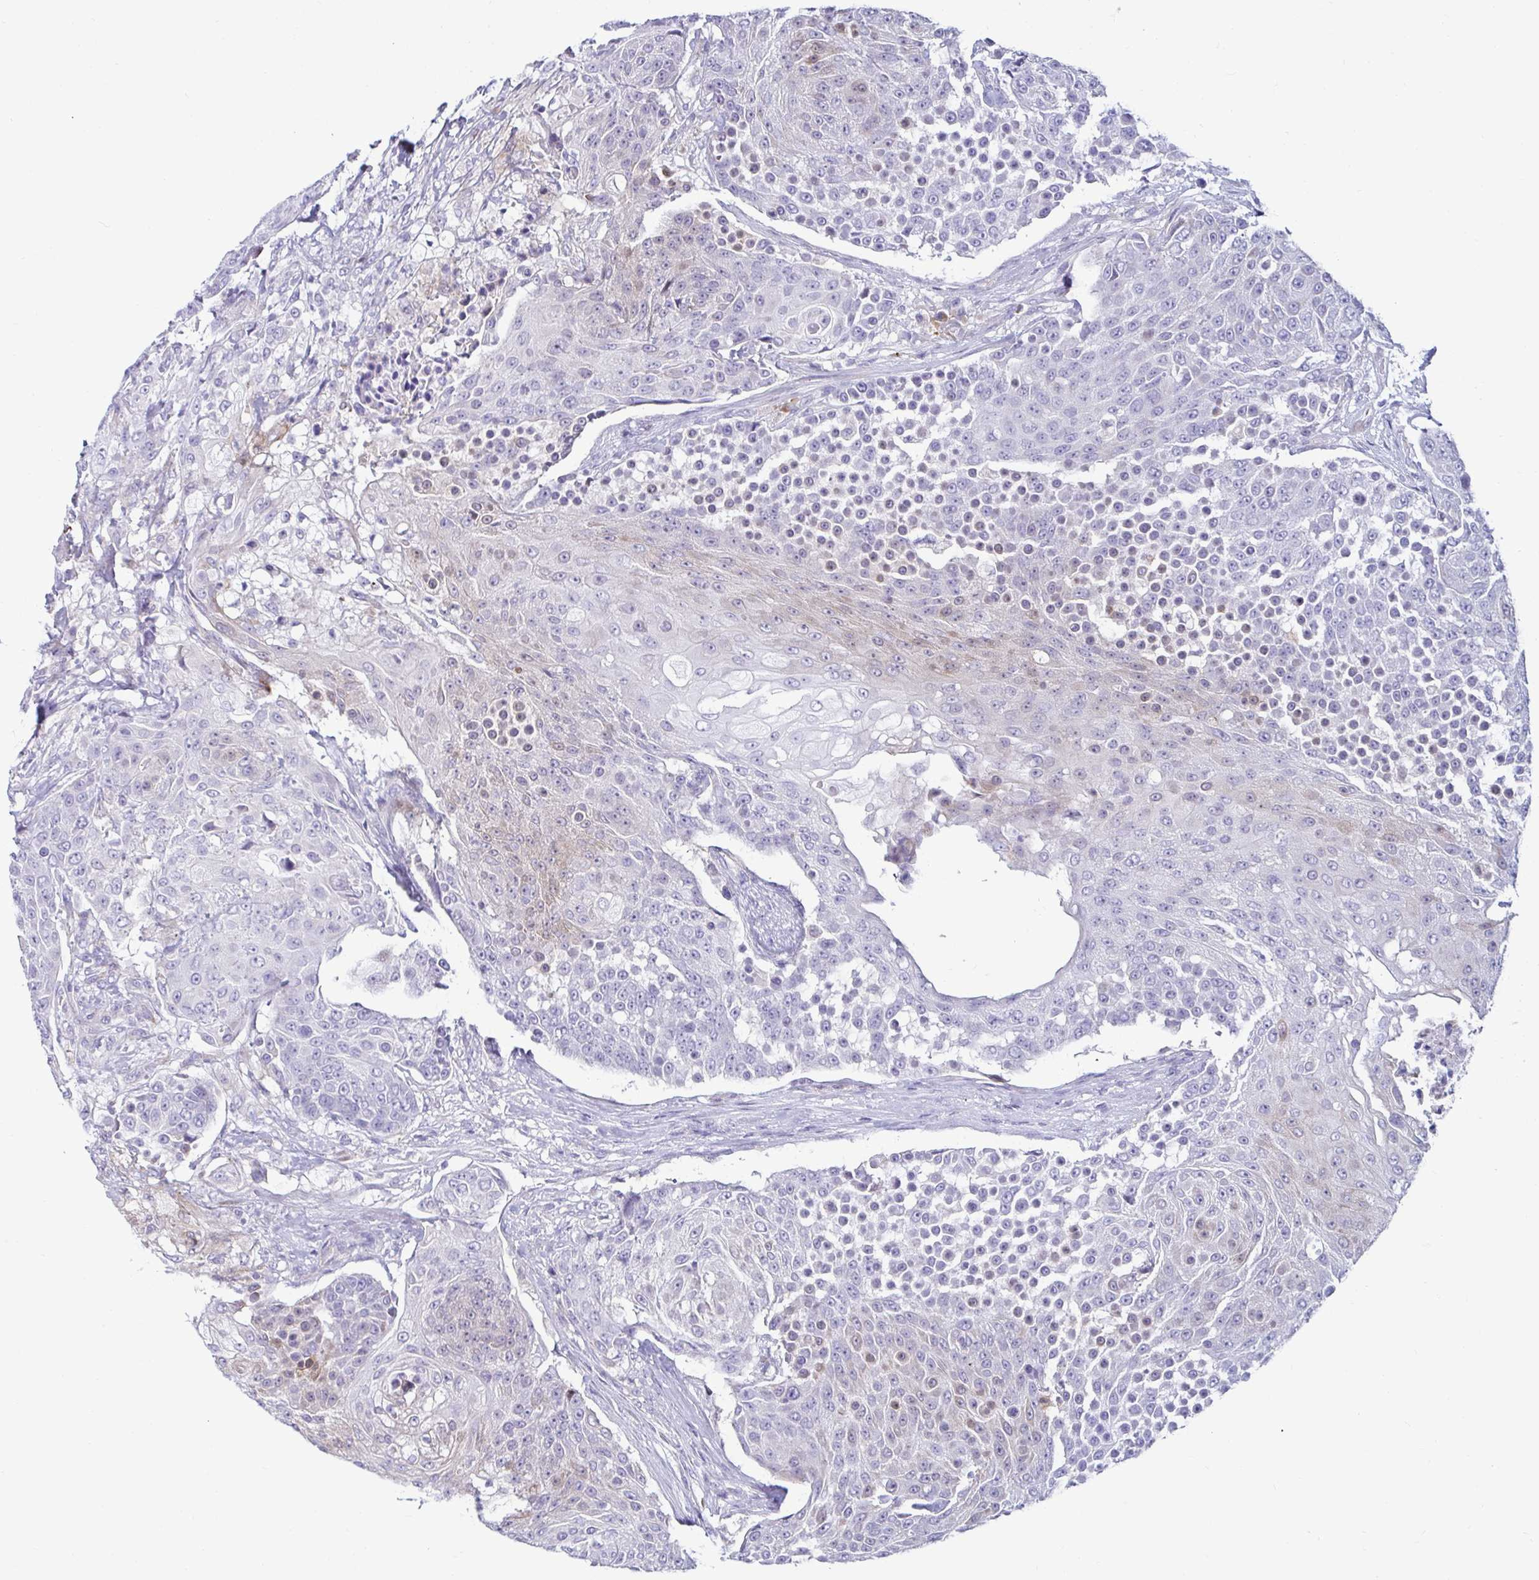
{"staining": {"intensity": "weak", "quantity": "<25%", "location": "cytoplasmic/membranous"}, "tissue": "urothelial cancer", "cell_type": "Tumor cells", "image_type": "cancer", "snomed": [{"axis": "morphology", "description": "Urothelial carcinoma, High grade"}, {"axis": "topography", "description": "Urinary bladder"}], "caption": "A photomicrograph of high-grade urothelial carcinoma stained for a protein demonstrates no brown staining in tumor cells.", "gene": "TFPI2", "patient": {"sex": "female", "age": 63}}